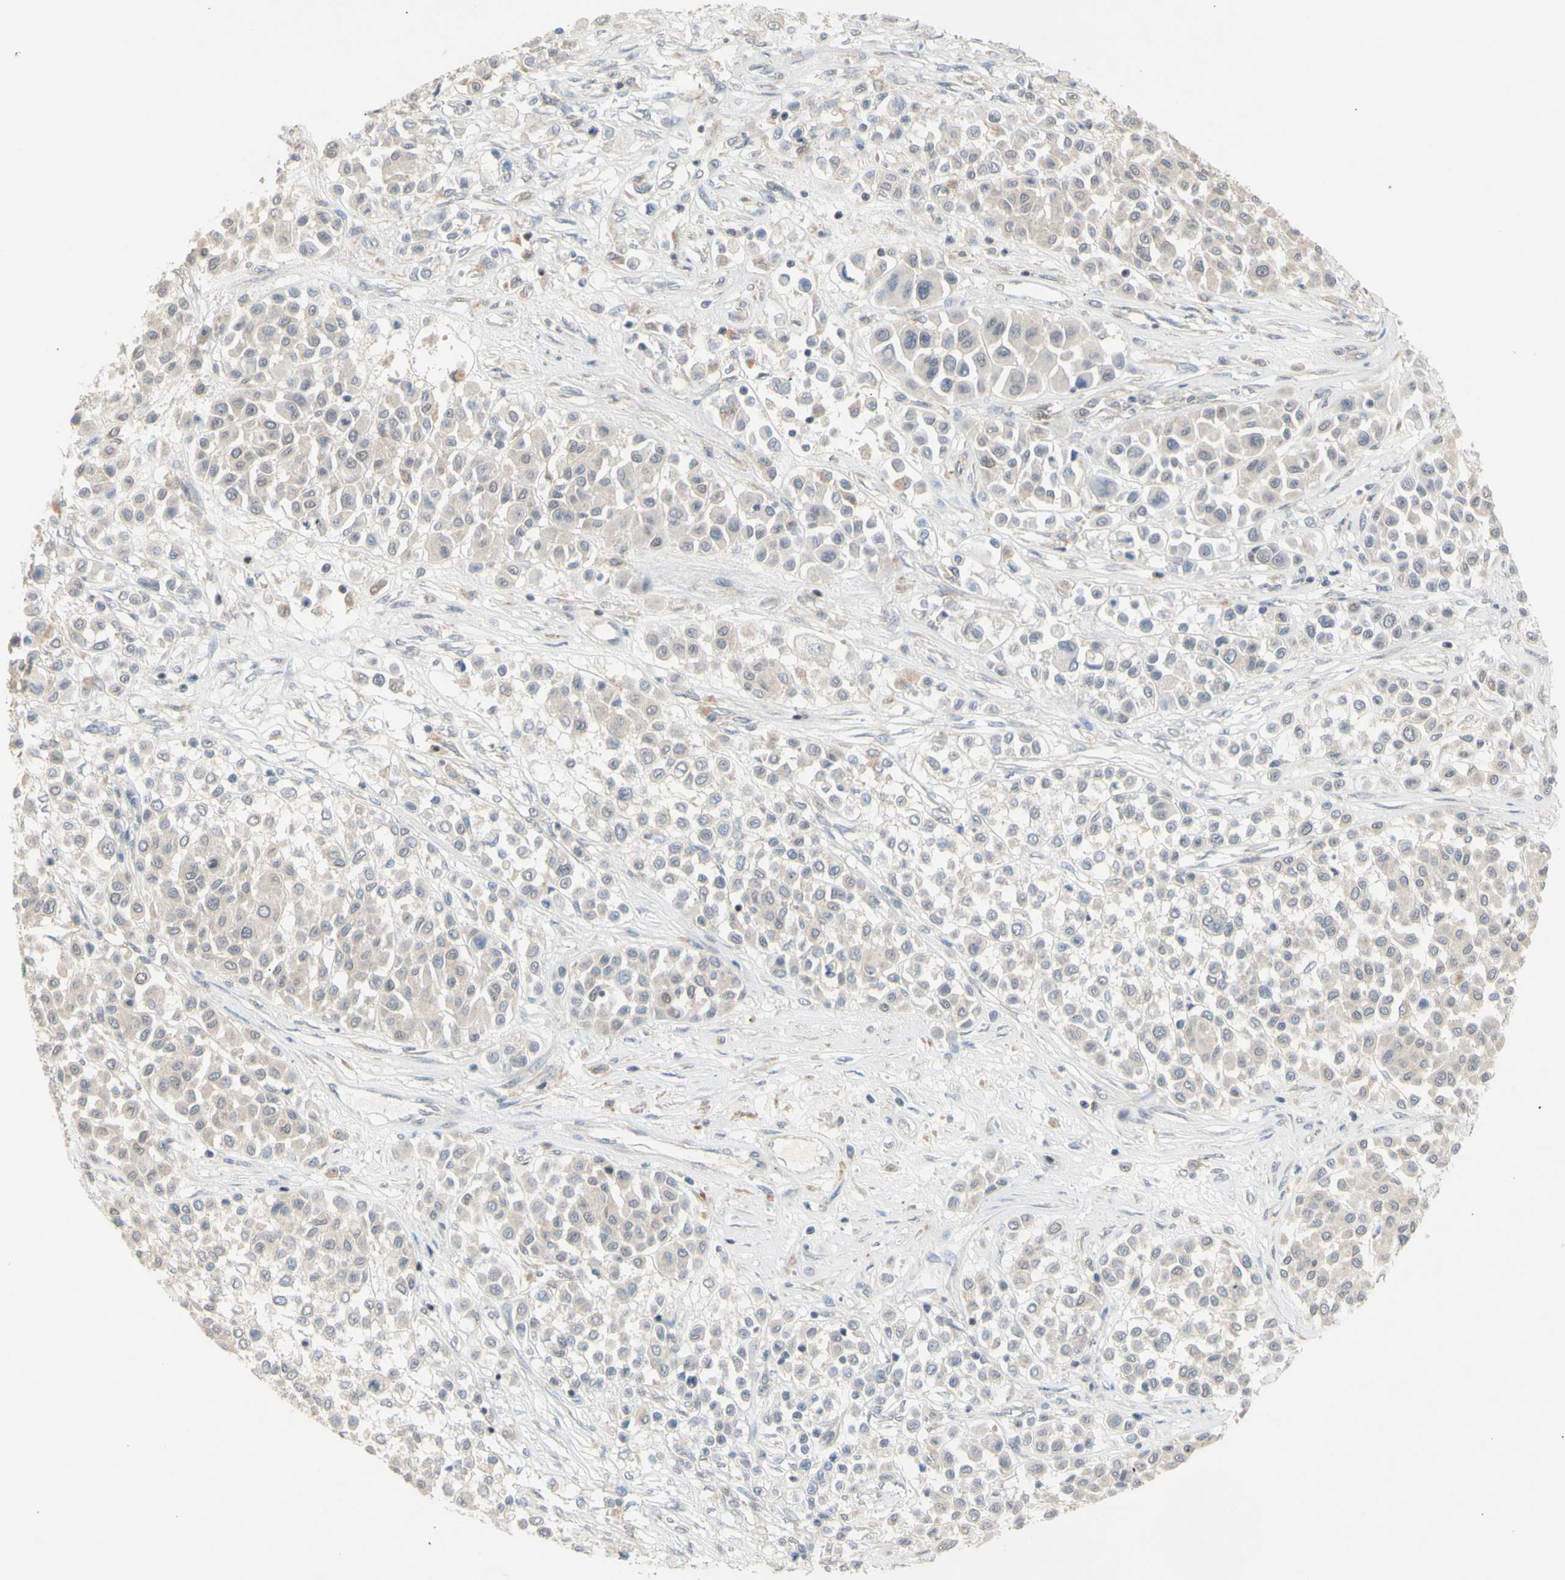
{"staining": {"intensity": "weak", "quantity": ">75%", "location": "cytoplasmic/membranous"}, "tissue": "melanoma", "cell_type": "Tumor cells", "image_type": "cancer", "snomed": [{"axis": "morphology", "description": "Malignant melanoma, Metastatic site"}, {"axis": "topography", "description": "Soft tissue"}], "caption": "Melanoma stained for a protein displays weak cytoplasmic/membranous positivity in tumor cells.", "gene": "NLRP1", "patient": {"sex": "male", "age": 41}}